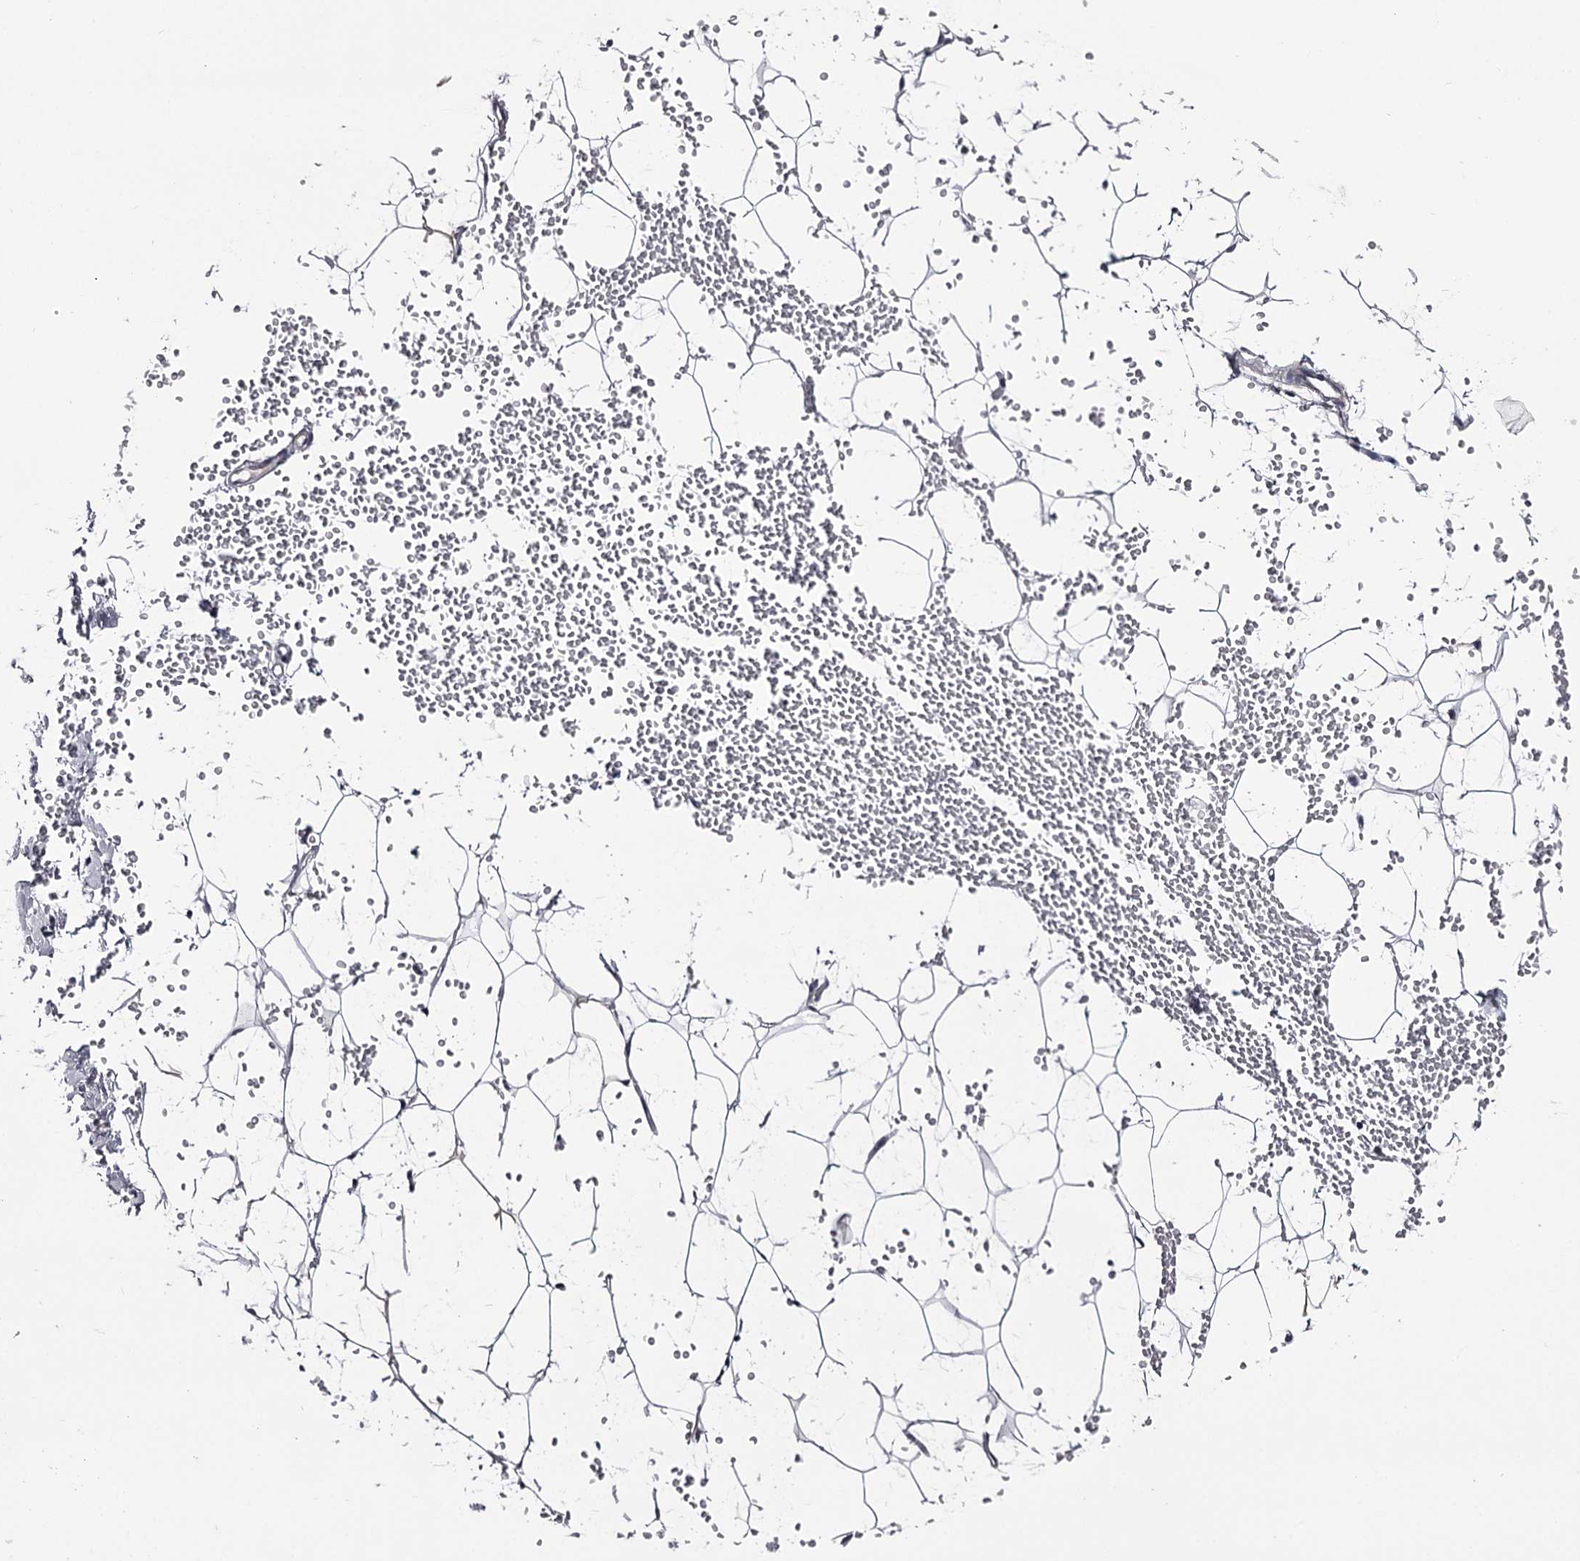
{"staining": {"intensity": "negative", "quantity": "none", "location": "none"}, "tissue": "adipose tissue", "cell_type": "Adipocytes", "image_type": "normal", "snomed": [{"axis": "morphology", "description": "Normal tissue, NOS"}, {"axis": "topography", "description": "Breast"}], "caption": "An immunohistochemistry image of unremarkable adipose tissue is shown. There is no staining in adipocytes of adipose tissue. Nuclei are stained in blue.", "gene": "OVOL2", "patient": {"sex": "female", "age": 23}}